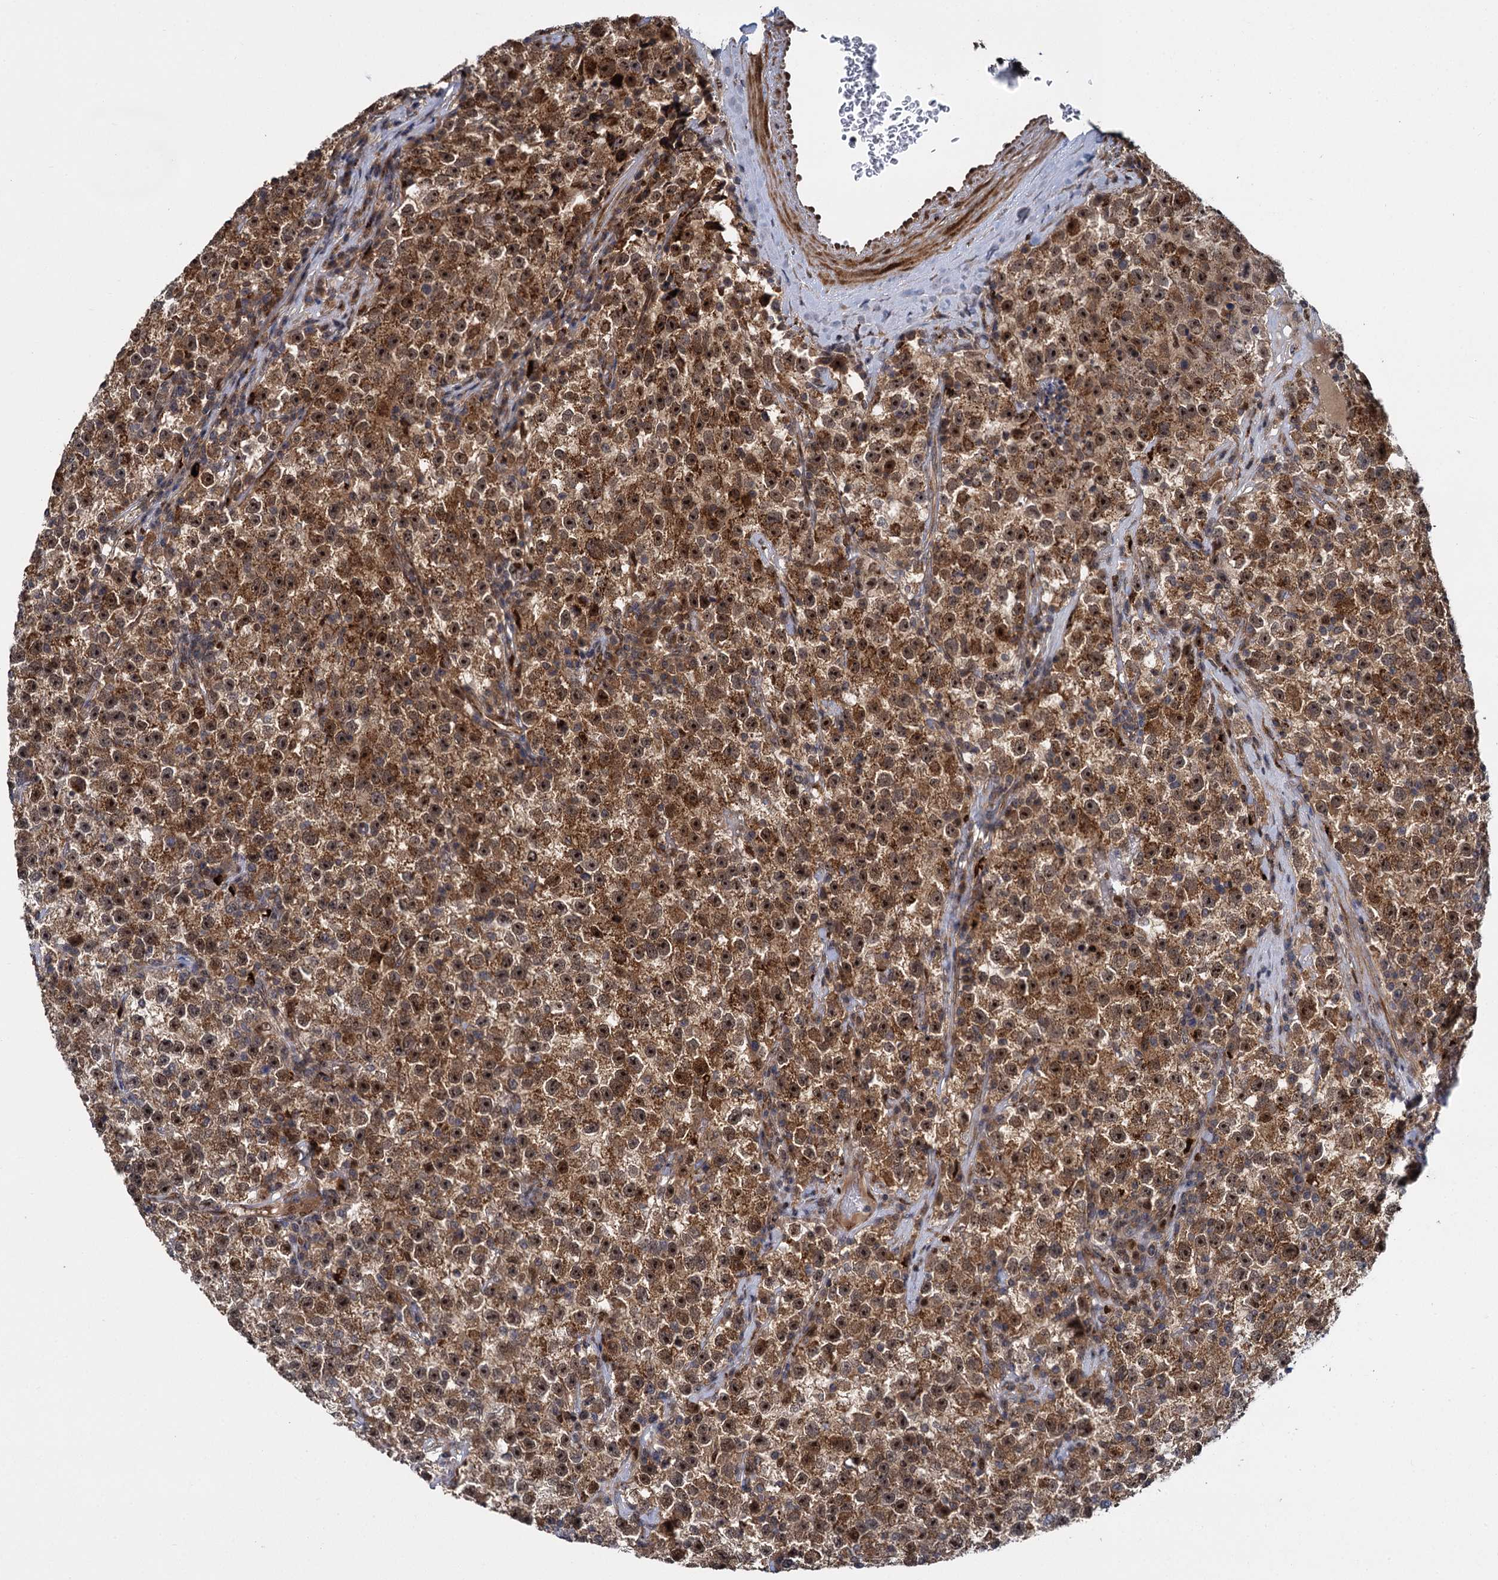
{"staining": {"intensity": "moderate", "quantity": ">75%", "location": "cytoplasmic/membranous,nuclear"}, "tissue": "testis cancer", "cell_type": "Tumor cells", "image_type": "cancer", "snomed": [{"axis": "morphology", "description": "Seminoma, NOS"}, {"axis": "topography", "description": "Testis"}], "caption": "Seminoma (testis) stained with a protein marker demonstrates moderate staining in tumor cells.", "gene": "GAL3ST4", "patient": {"sex": "male", "age": 22}}